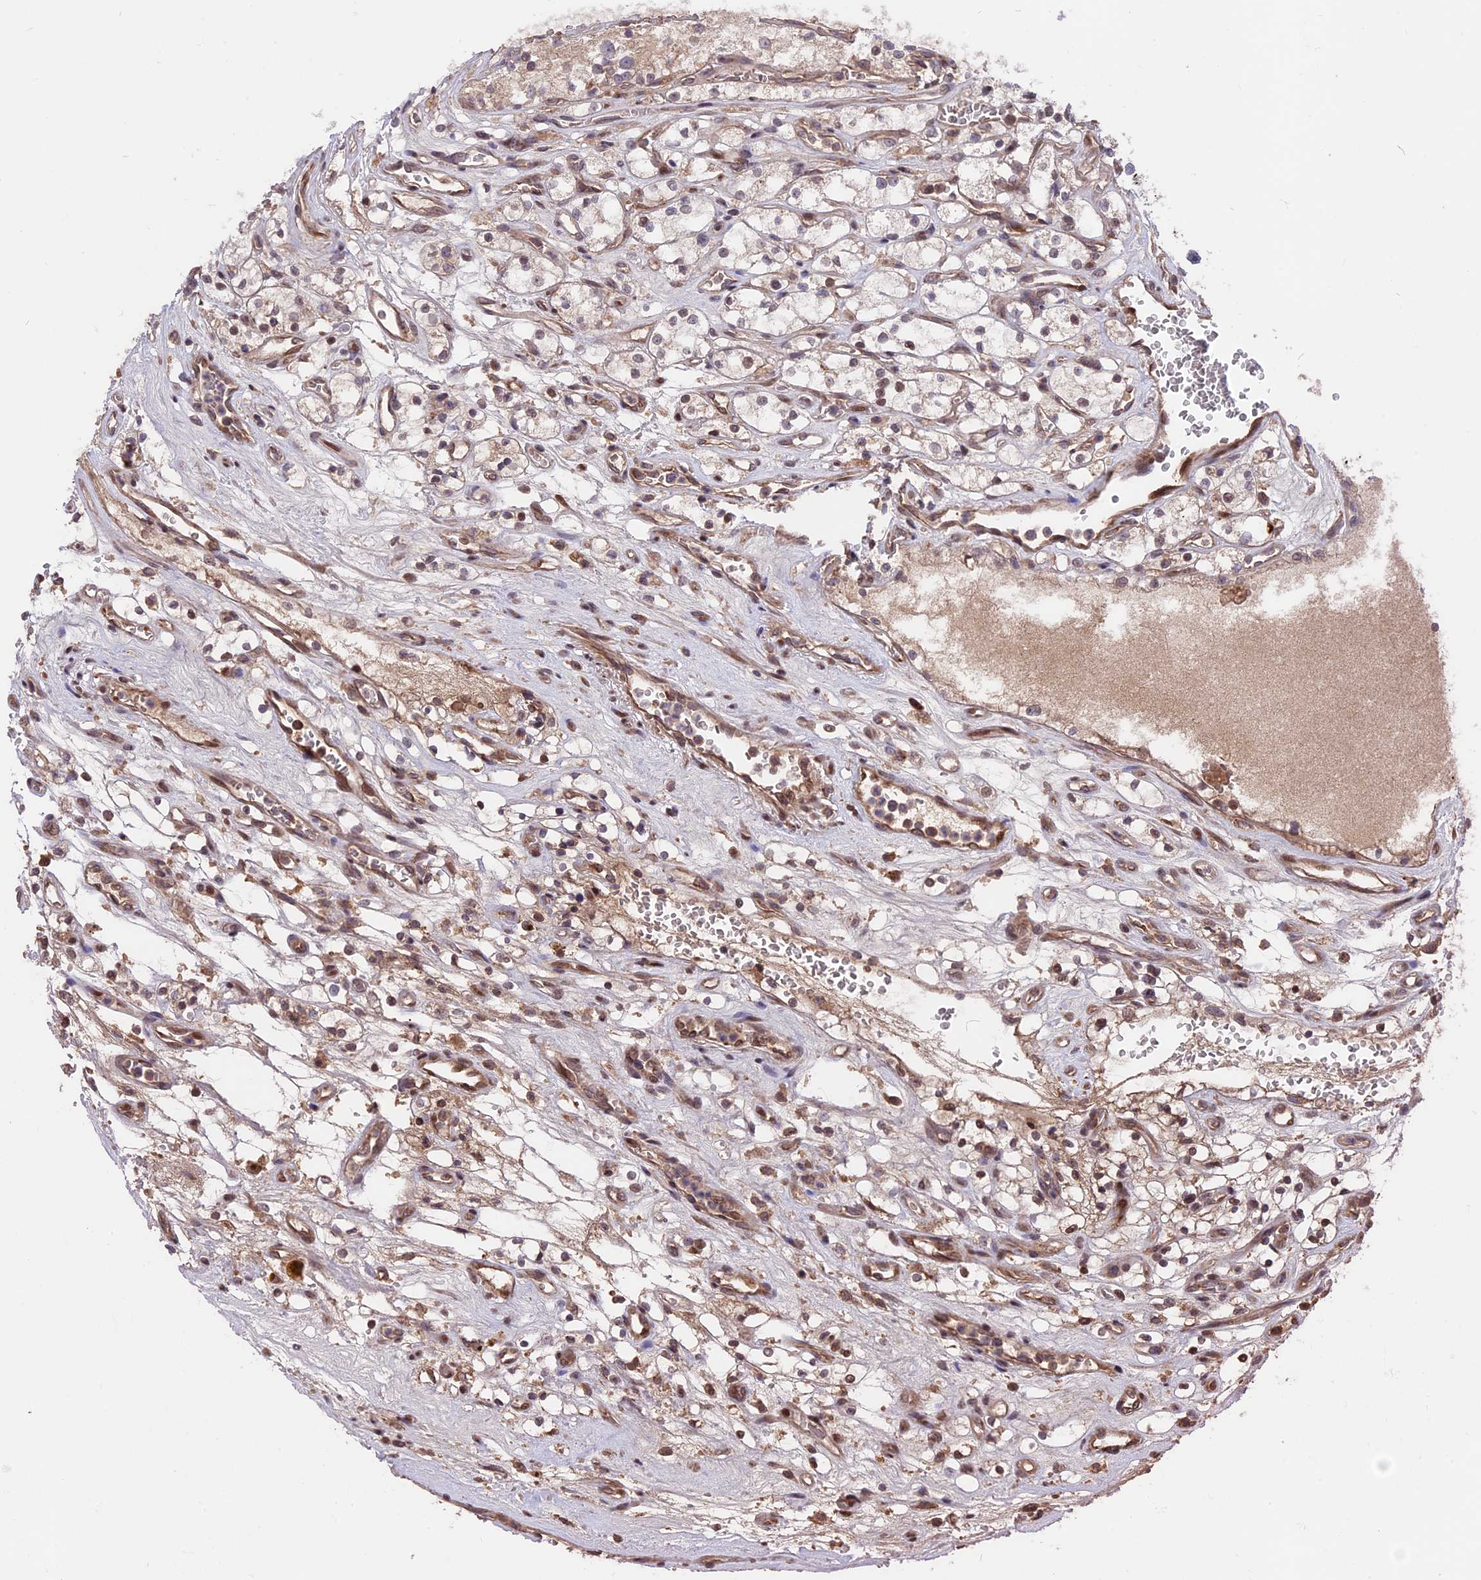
{"staining": {"intensity": "weak", "quantity": "<25%", "location": "cytoplasmic/membranous,nuclear"}, "tissue": "renal cancer", "cell_type": "Tumor cells", "image_type": "cancer", "snomed": [{"axis": "morphology", "description": "Adenocarcinoma, NOS"}, {"axis": "topography", "description": "Kidney"}], "caption": "Immunohistochemistry of human renal cancer exhibits no positivity in tumor cells.", "gene": "ZNF598", "patient": {"sex": "female", "age": 69}}